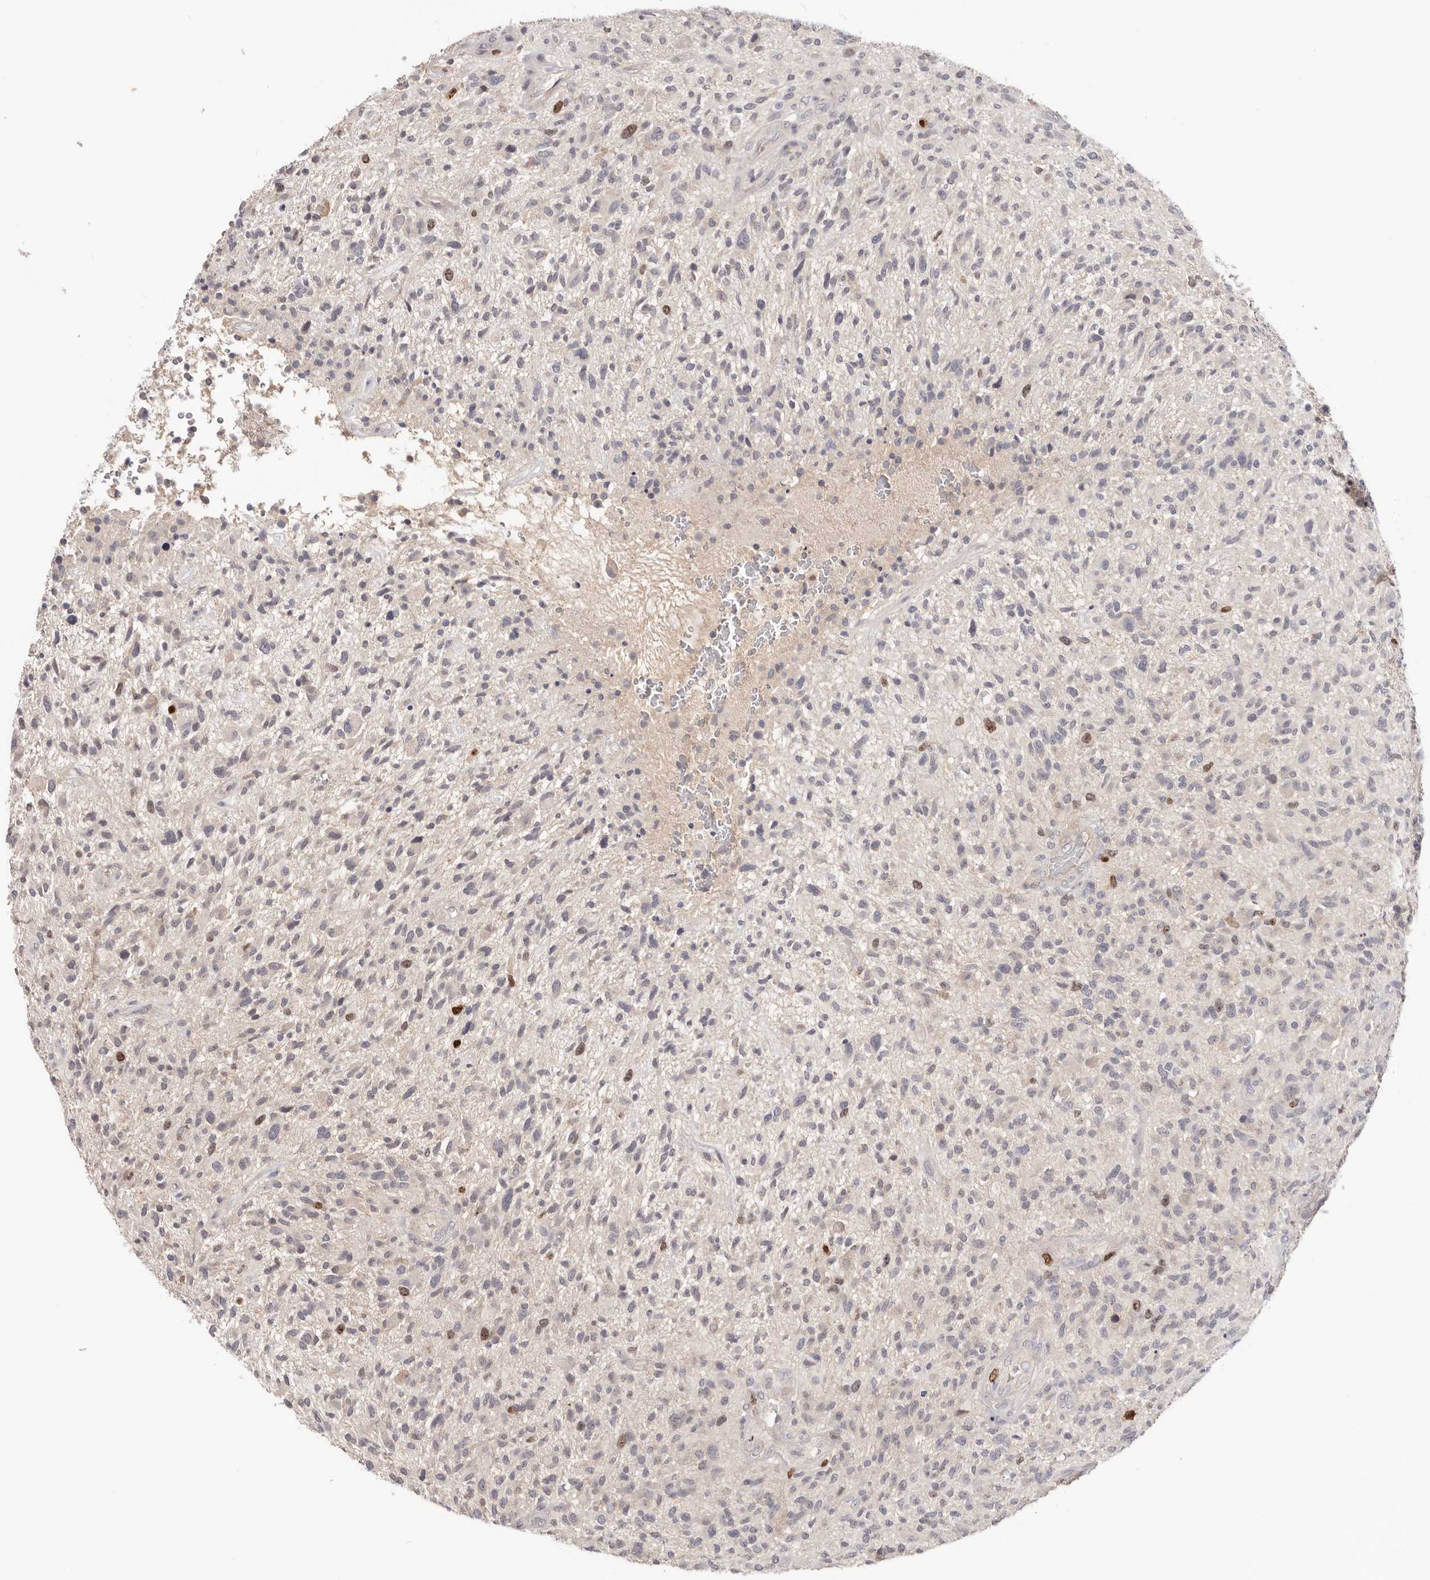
{"staining": {"intensity": "moderate", "quantity": "<25%", "location": "nuclear"}, "tissue": "glioma", "cell_type": "Tumor cells", "image_type": "cancer", "snomed": [{"axis": "morphology", "description": "Glioma, malignant, High grade"}, {"axis": "topography", "description": "Brain"}], "caption": "Protein expression analysis of glioma demonstrates moderate nuclear positivity in approximately <25% of tumor cells. Immunohistochemistry stains the protein of interest in brown and the nuclei are stained blue.", "gene": "CCDC190", "patient": {"sex": "male", "age": 47}}